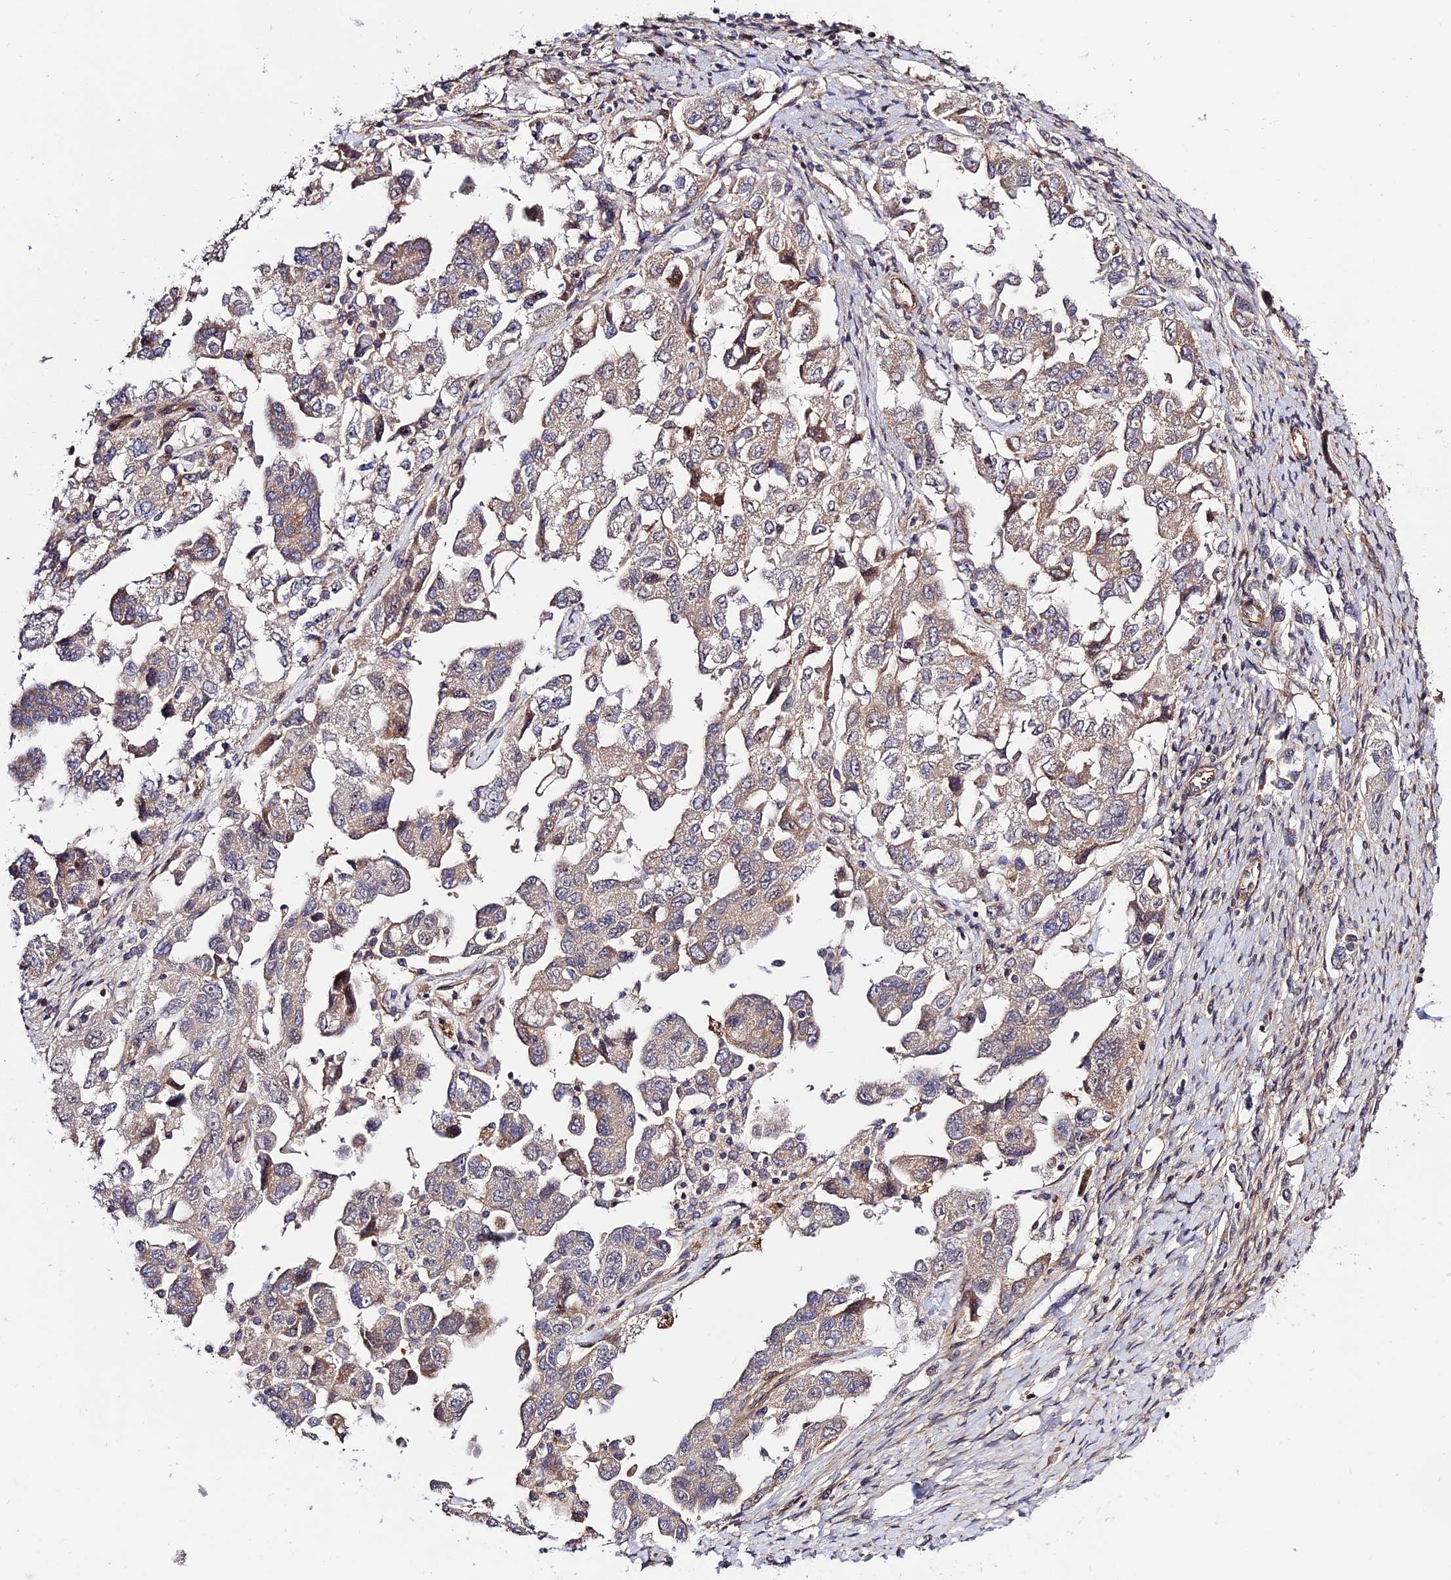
{"staining": {"intensity": "weak", "quantity": "25%-75%", "location": "cytoplasmic/membranous"}, "tissue": "ovarian cancer", "cell_type": "Tumor cells", "image_type": "cancer", "snomed": [{"axis": "morphology", "description": "Carcinoma, NOS"}, {"axis": "morphology", "description": "Cystadenocarcinoma, serous, NOS"}, {"axis": "topography", "description": "Ovary"}], "caption": "Immunohistochemistry image of human ovarian cancer stained for a protein (brown), which displays low levels of weak cytoplasmic/membranous staining in approximately 25%-75% of tumor cells.", "gene": "SMG6", "patient": {"sex": "female", "age": 69}}